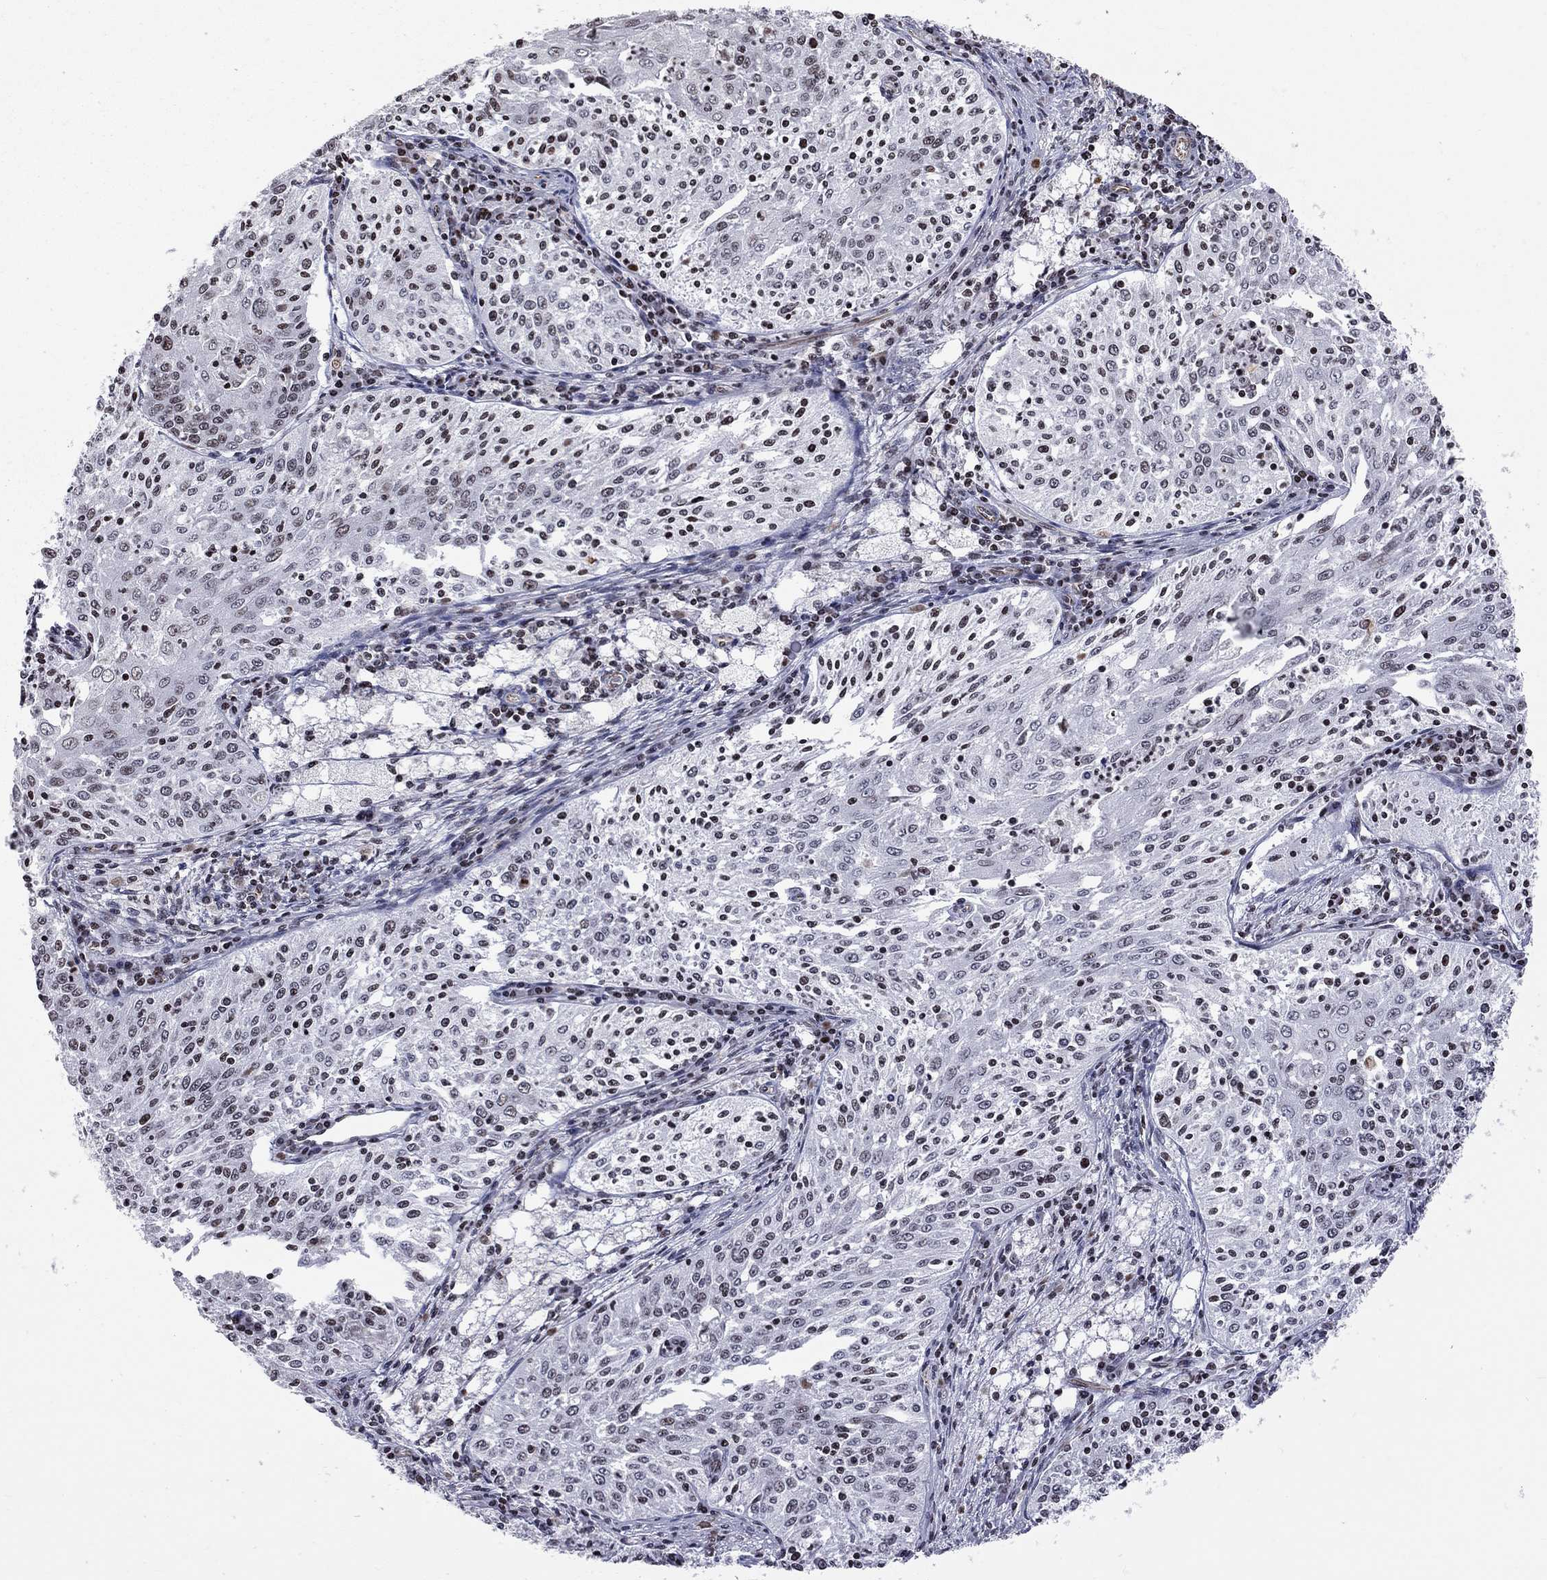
{"staining": {"intensity": "negative", "quantity": "none", "location": "none"}, "tissue": "cervical cancer", "cell_type": "Tumor cells", "image_type": "cancer", "snomed": [{"axis": "morphology", "description": "Squamous cell carcinoma, NOS"}, {"axis": "topography", "description": "Cervix"}], "caption": "IHC photomicrograph of neoplastic tissue: human squamous cell carcinoma (cervical) stained with DAB (3,3'-diaminobenzidine) exhibits no significant protein expression in tumor cells.", "gene": "MTNR1B", "patient": {"sex": "female", "age": 41}}